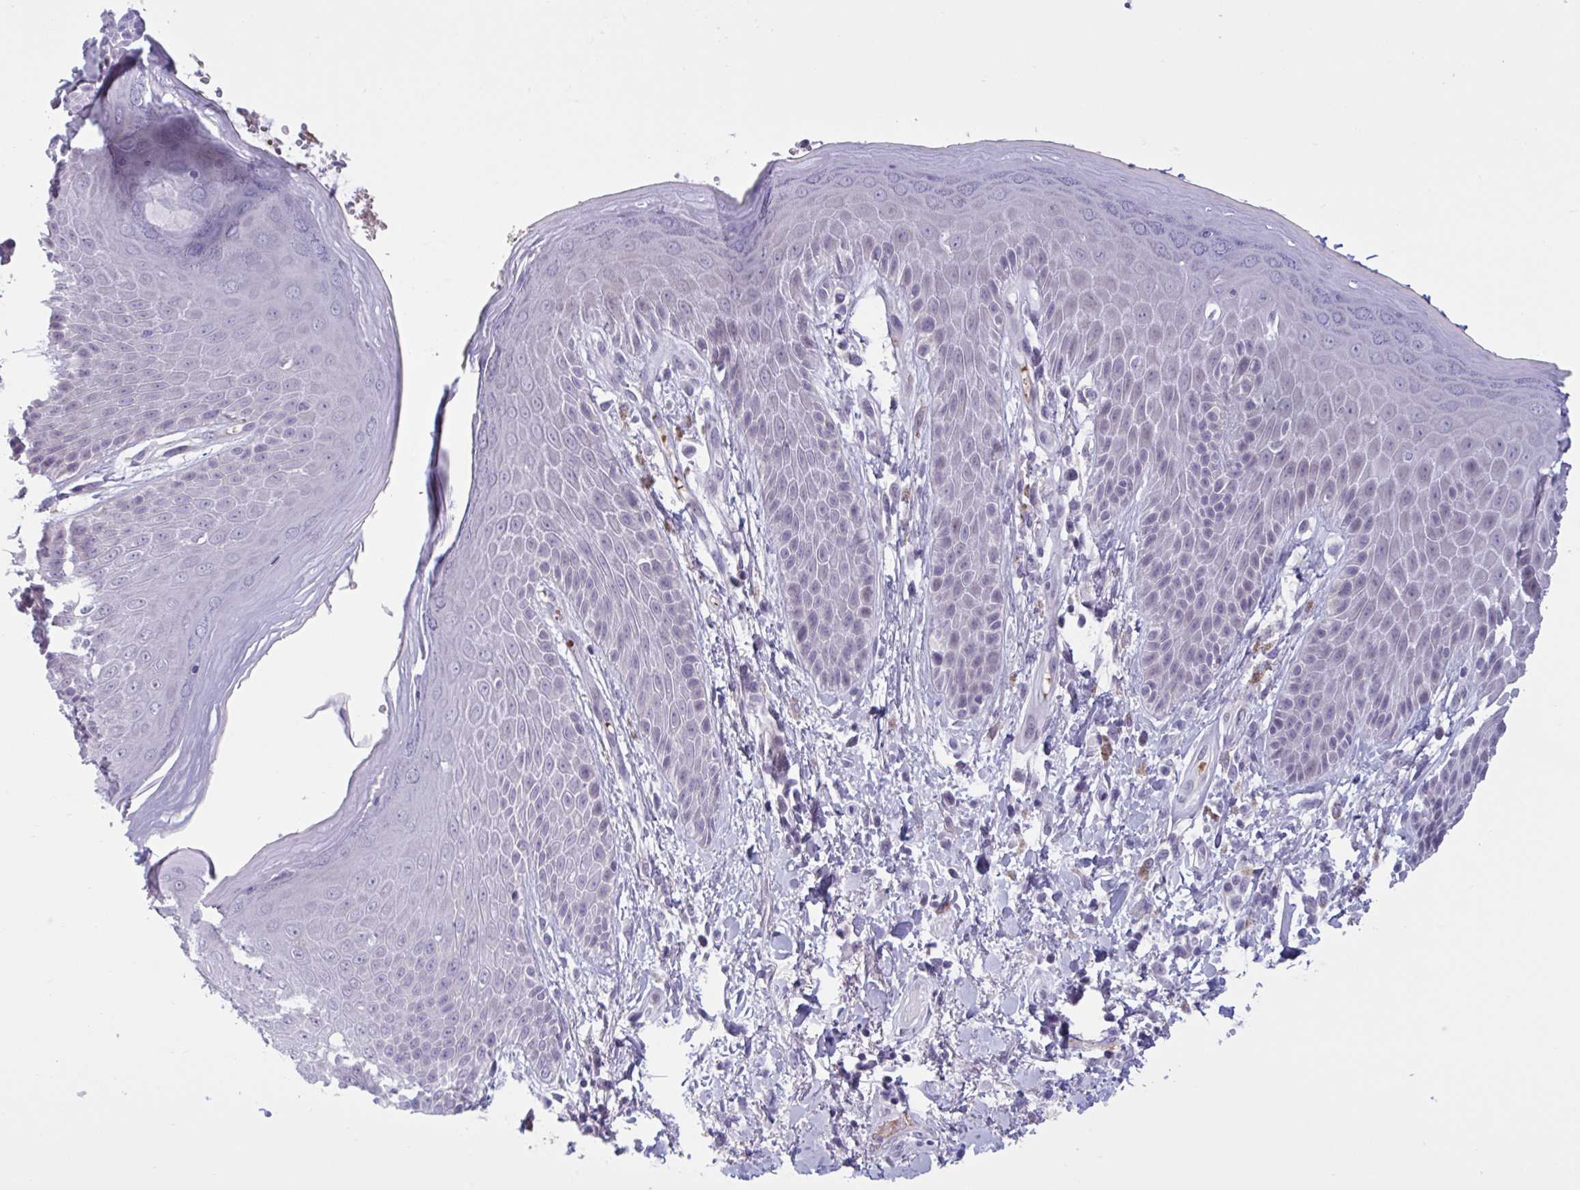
{"staining": {"intensity": "negative", "quantity": "none", "location": "none"}, "tissue": "skin", "cell_type": "Epidermal cells", "image_type": "normal", "snomed": [{"axis": "morphology", "description": "Normal tissue, NOS"}, {"axis": "topography", "description": "Anal"}, {"axis": "topography", "description": "Peripheral nerve tissue"}], "caption": "Immunohistochemistry histopathology image of unremarkable skin stained for a protein (brown), which displays no positivity in epidermal cells. (Brightfield microscopy of DAB immunohistochemistry at high magnification).", "gene": "HSD11B2", "patient": {"sex": "male", "age": 51}}